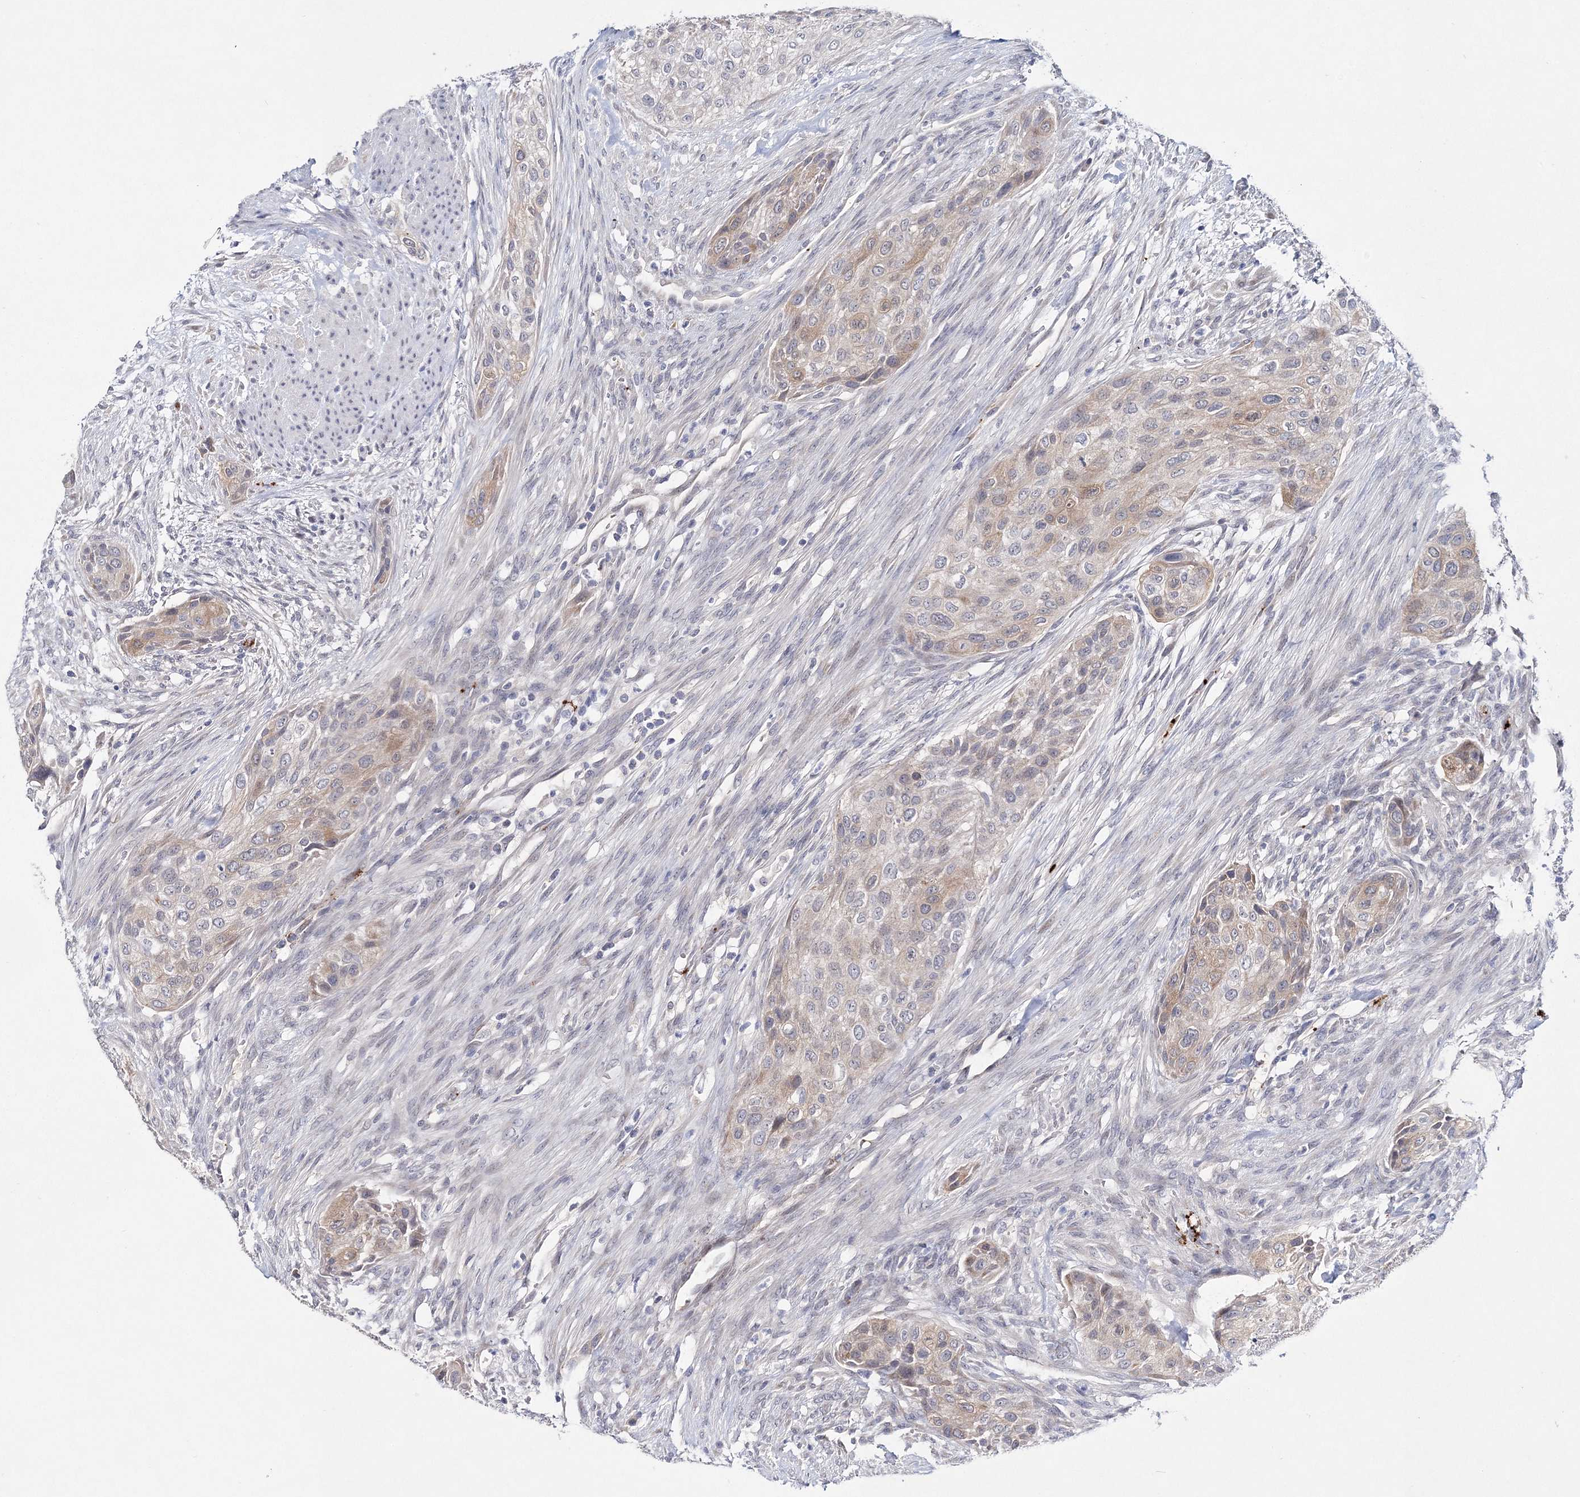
{"staining": {"intensity": "weak", "quantity": "25%-75%", "location": "cytoplasmic/membranous"}, "tissue": "urothelial cancer", "cell_type": "Tumor cells", "image_type": "cancer", "snomed": [{"axis": "morphology", "description": "Urothelial carcinoma, High grade"}, {"axis": "topography", "description": "Urinary bladder"}], "caption": "Protein analysis of urothelial carcinoma (high-grade) tissue exhibits weak cytoplasmic/membranous staining in about 25%-75% of tumor cells.", "gene": "MYOZ2", "patient": {"sex": "male", "age": 35}}